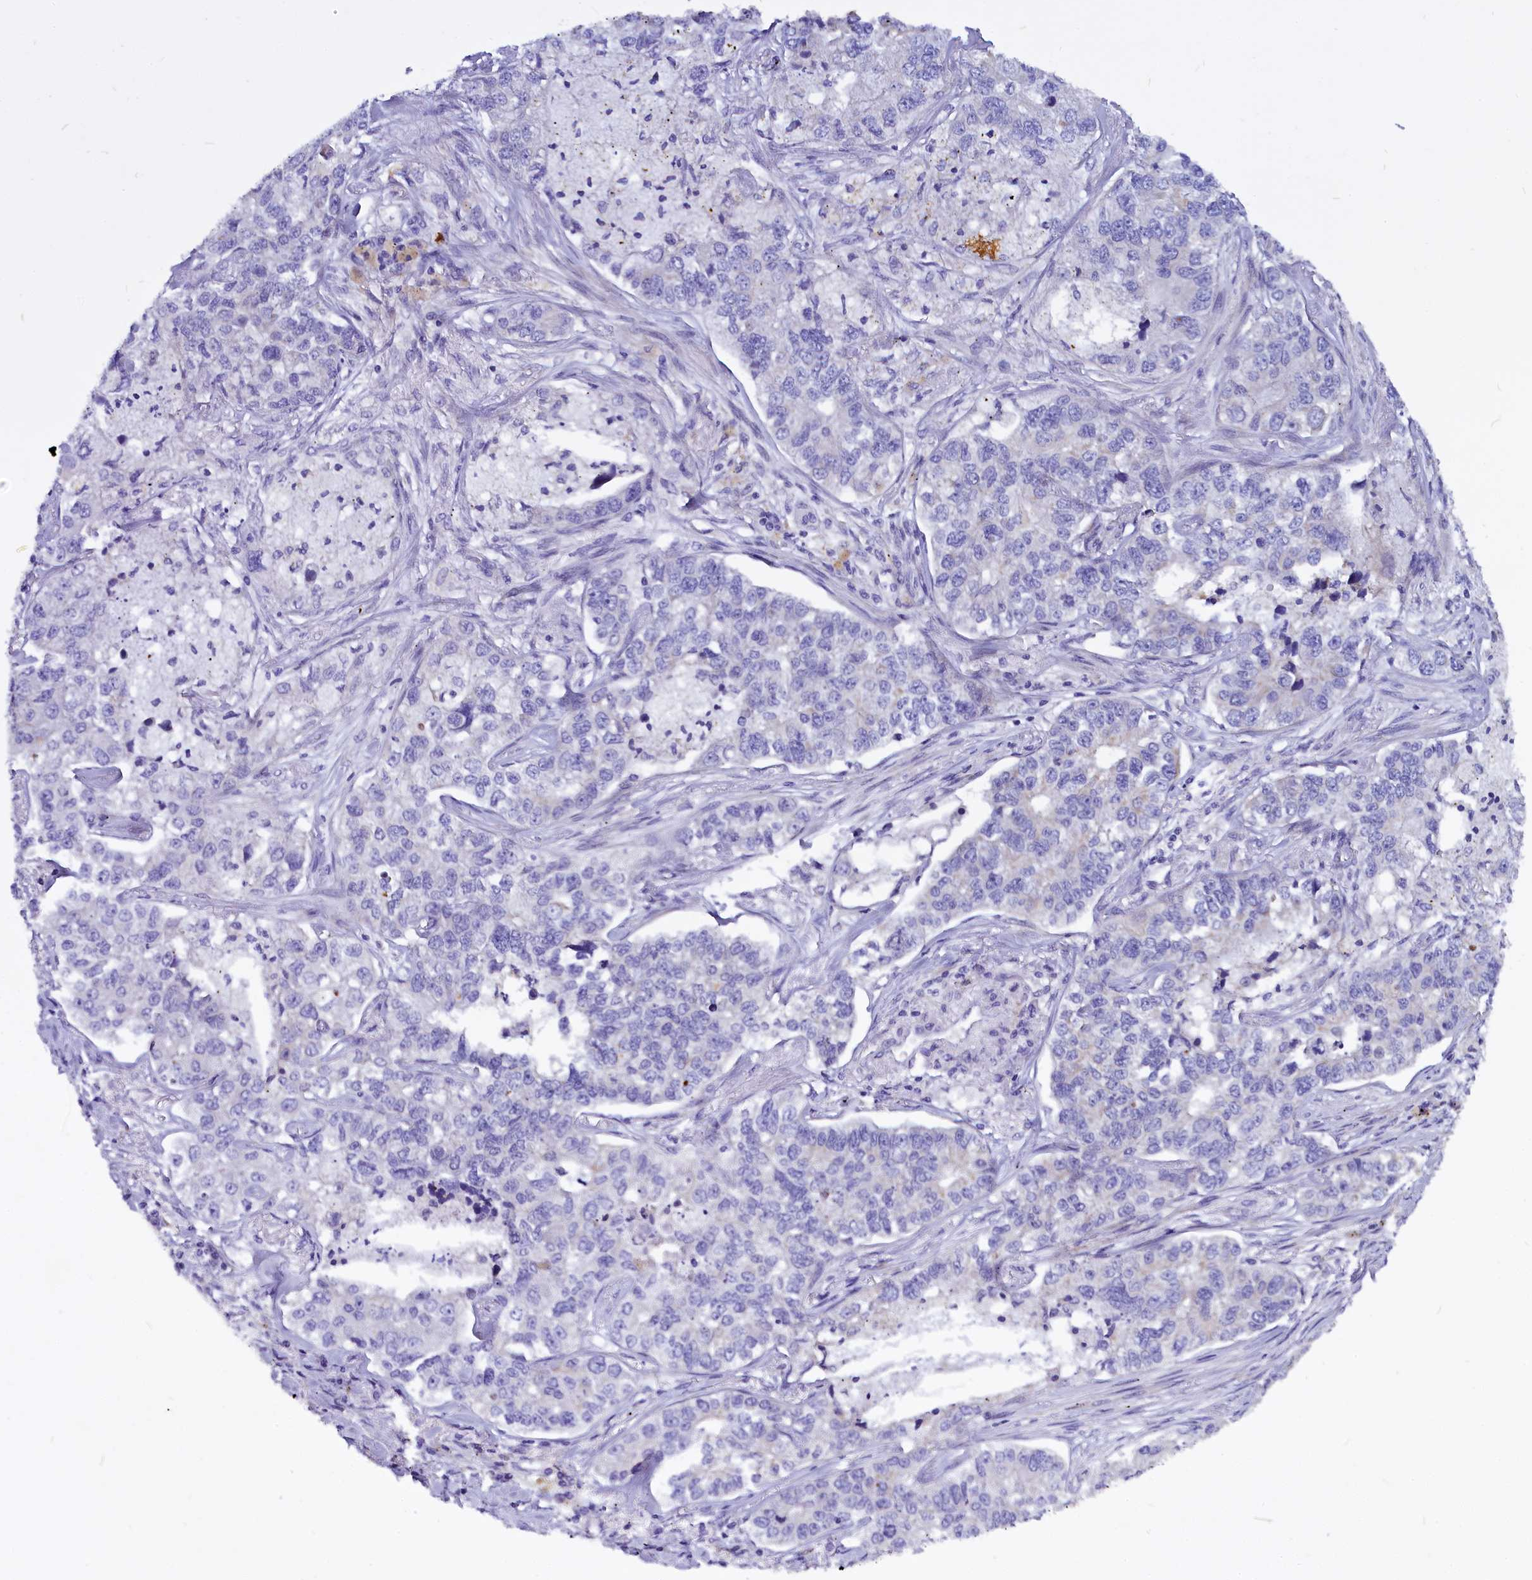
{"staining": {"intensity": "negative", "quantity": "none", "location": "none"}, "tissue": "lung cancer", "cell_type": "Tumor cells", "image_type": "cancer", "snomed": [{"axis": "morphology", "description": "Adenocarcinoma, NOS"}, {"axis": "topography", "description": "Lung"}], "caption": "IHC image of human lung cancer (adenocarcinoma) stained for a protein (brown), which displays no positivity in tumor cells.", "gene": "CEP170", "patient": {"sex": "male", "age": 49}}